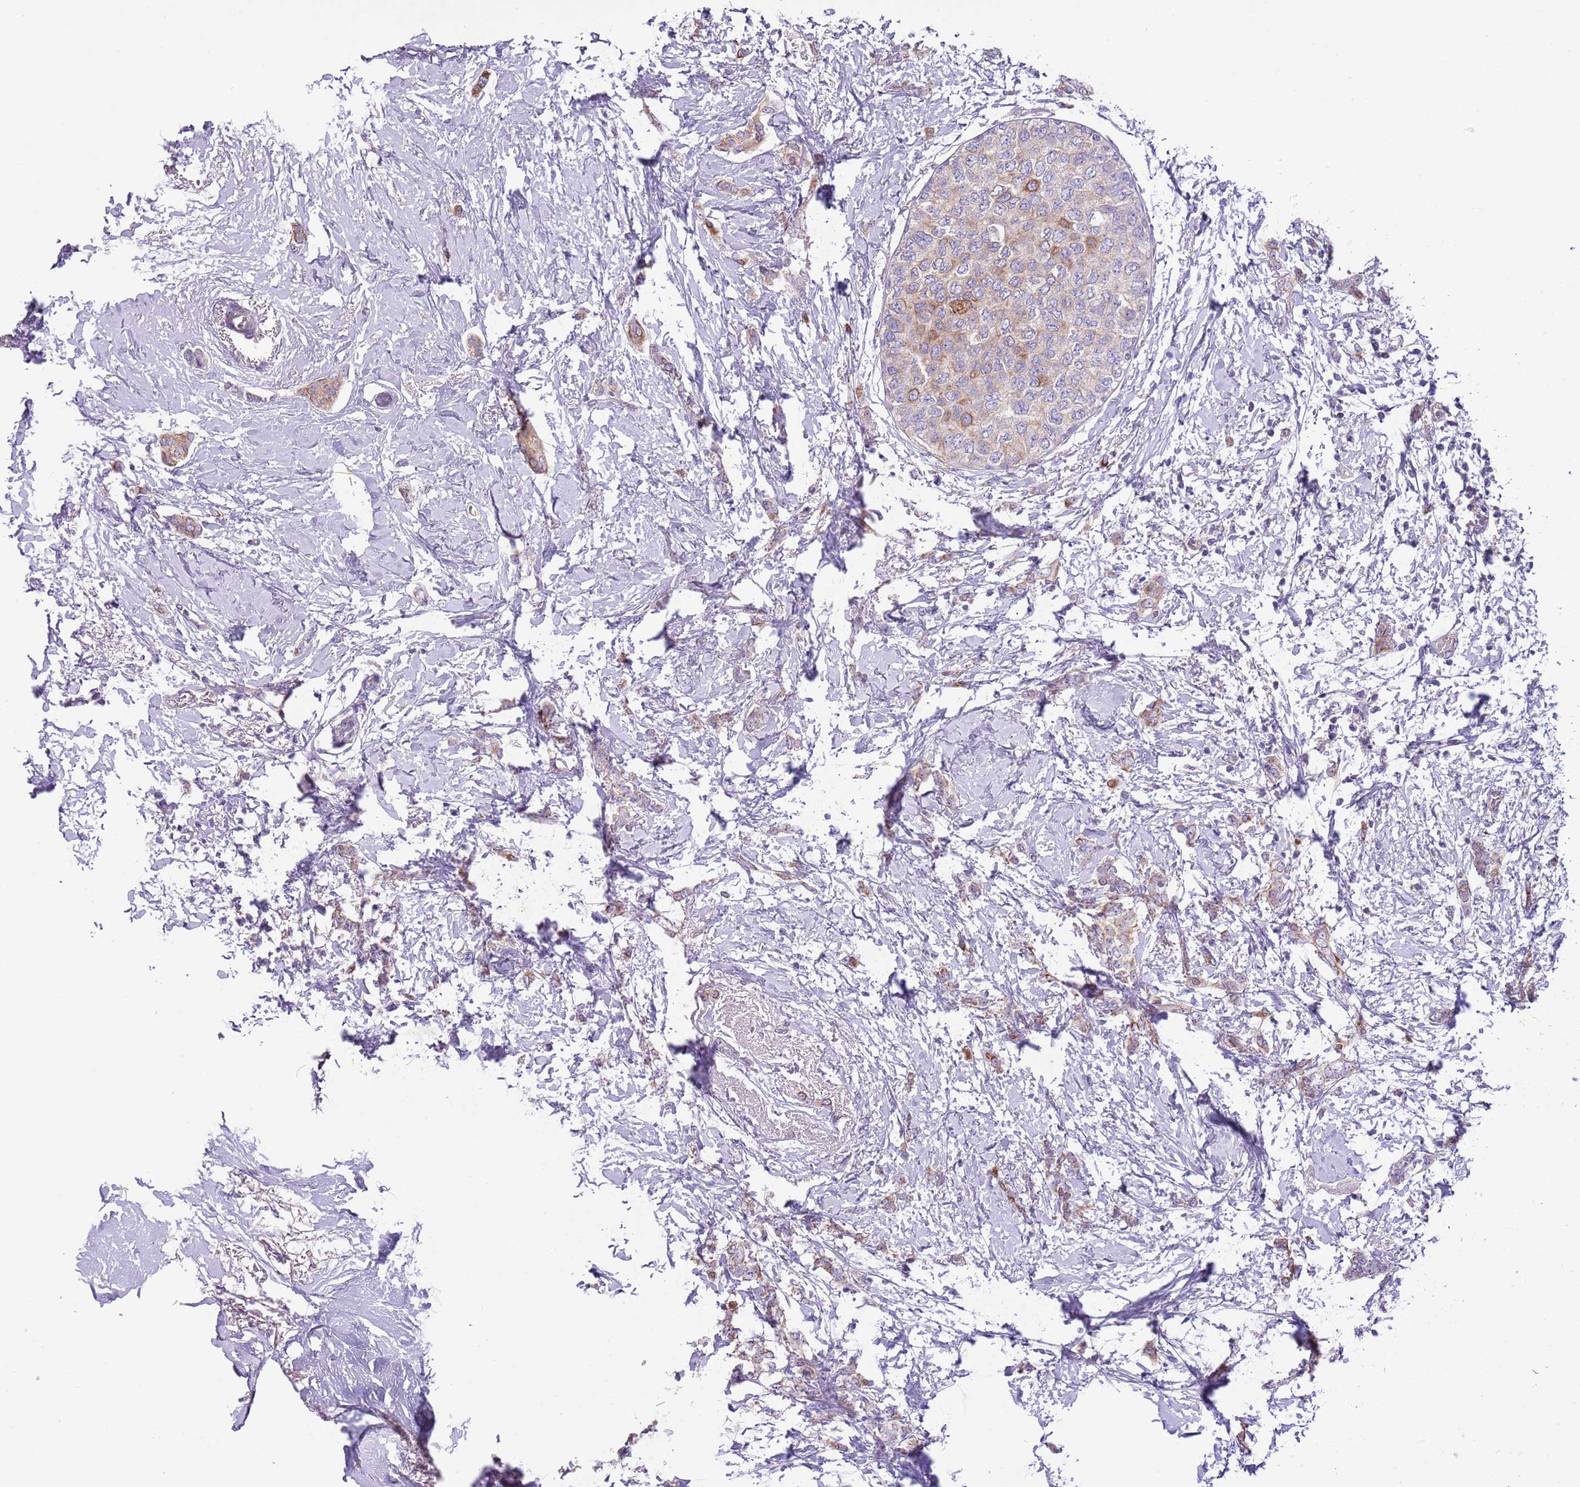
{"staining": {"intensity": "moderate", "quantity": "<25%", "location": "cytoplasmic/membranous"}, "tissue": "breast cancer", "cell_type": "Tumor cells", "image_type": "cancer", "snomed": [{"axis": "morphology", "description": "Duct carcinoma"}, {"axis": "topography", "description": "Breast"}], "caption": "This image exhibits immunohistochemistry staining of breast infiltrating ductal carcinoma, with low moderate cytoplasmic/membranous expression in approximately <25% of tumor cells.", "gene": "HES3", "patient": {"sex": "female", "age": 72}}